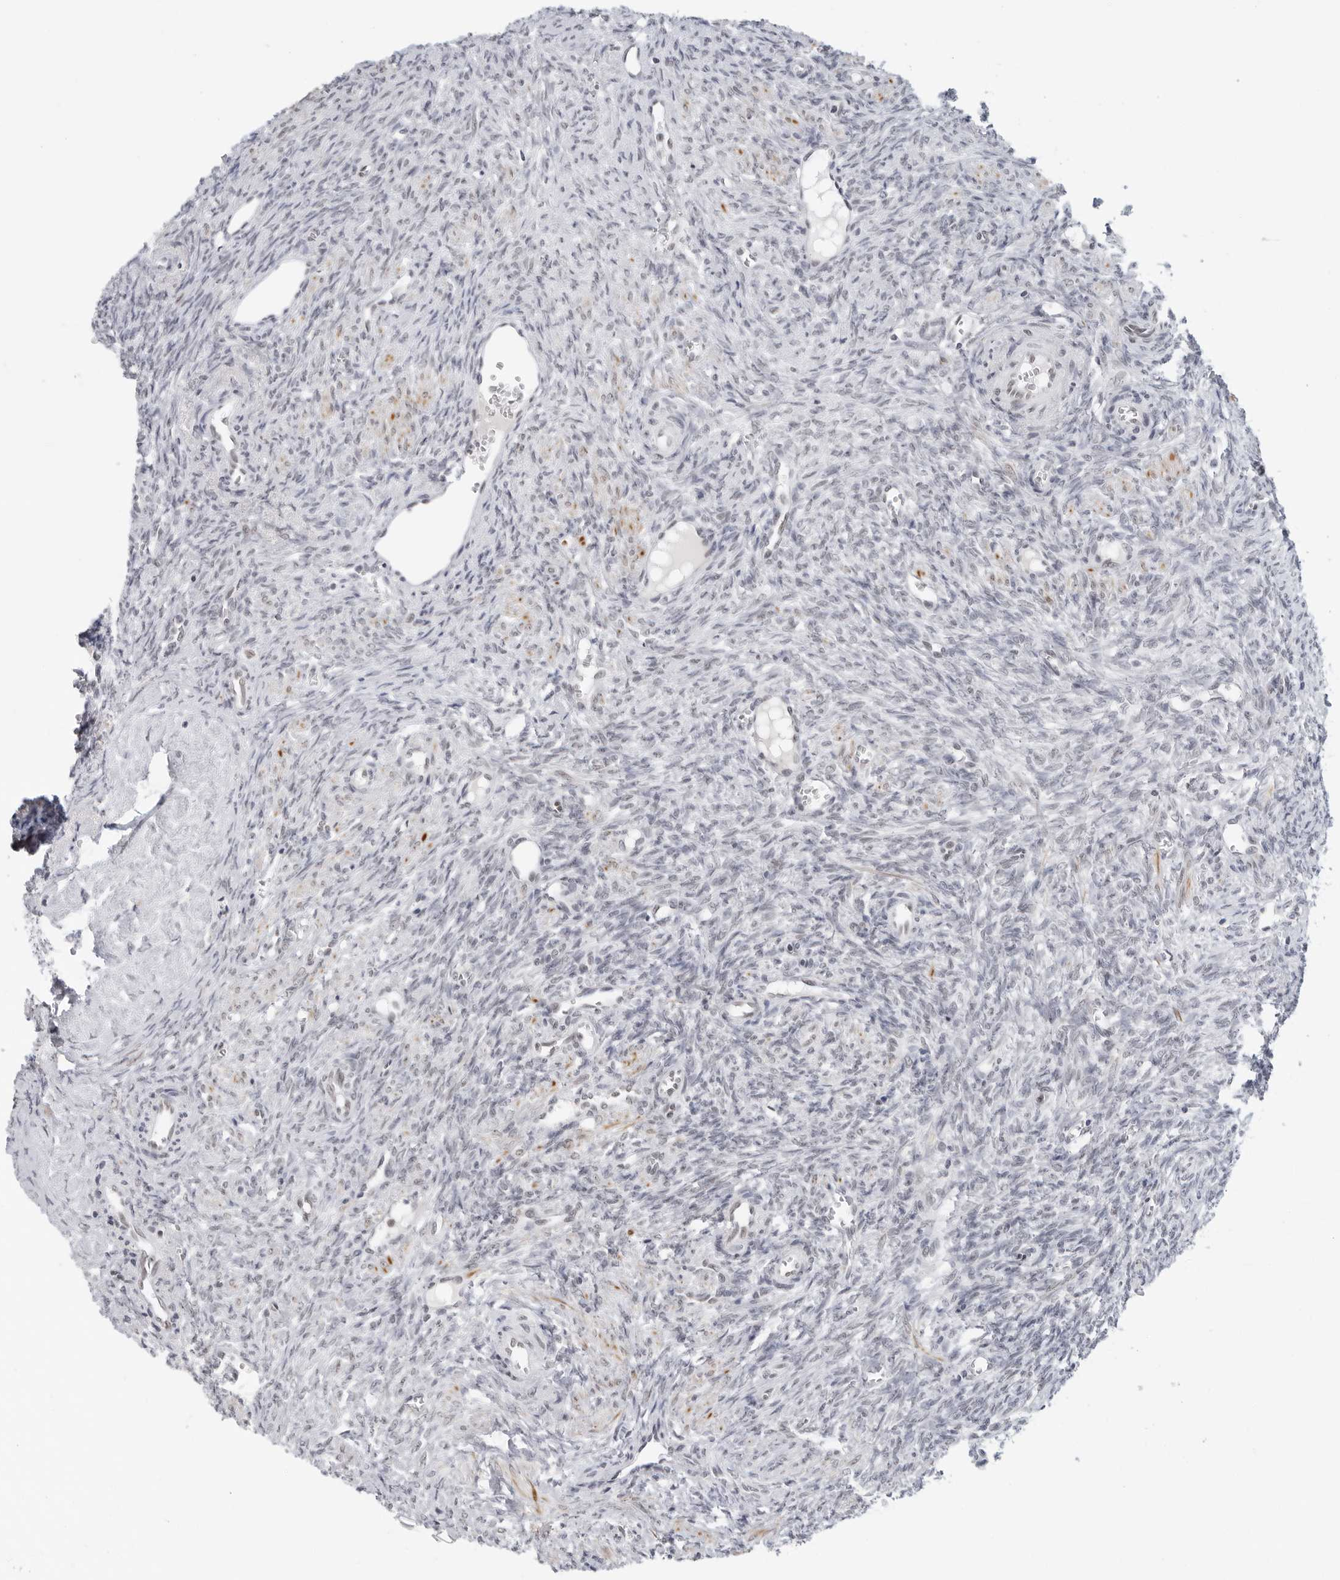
{"staining": {"intensity": "negative", "quantity": "none", "location": "none"}, "tissue": "ovary", "cell_type": "Ovarian stroma cells", "image_type": "normal", "snomed": [{"axis": "morphology", "description": "Normal tissue, NOS"}, {"axis": "topography", "description": "Ovary"}], "caption": "The photomicrograph exhibits no staining of ovarian stroma cells in benign ovary. Brightfield microscopy of immunohistochemistry (IHC) stained with DAB (brown) and hematoxylin (blue), captured at high magnification.", "gene": "FOXK2", "patient": {"sex": "female", "age": 41}}